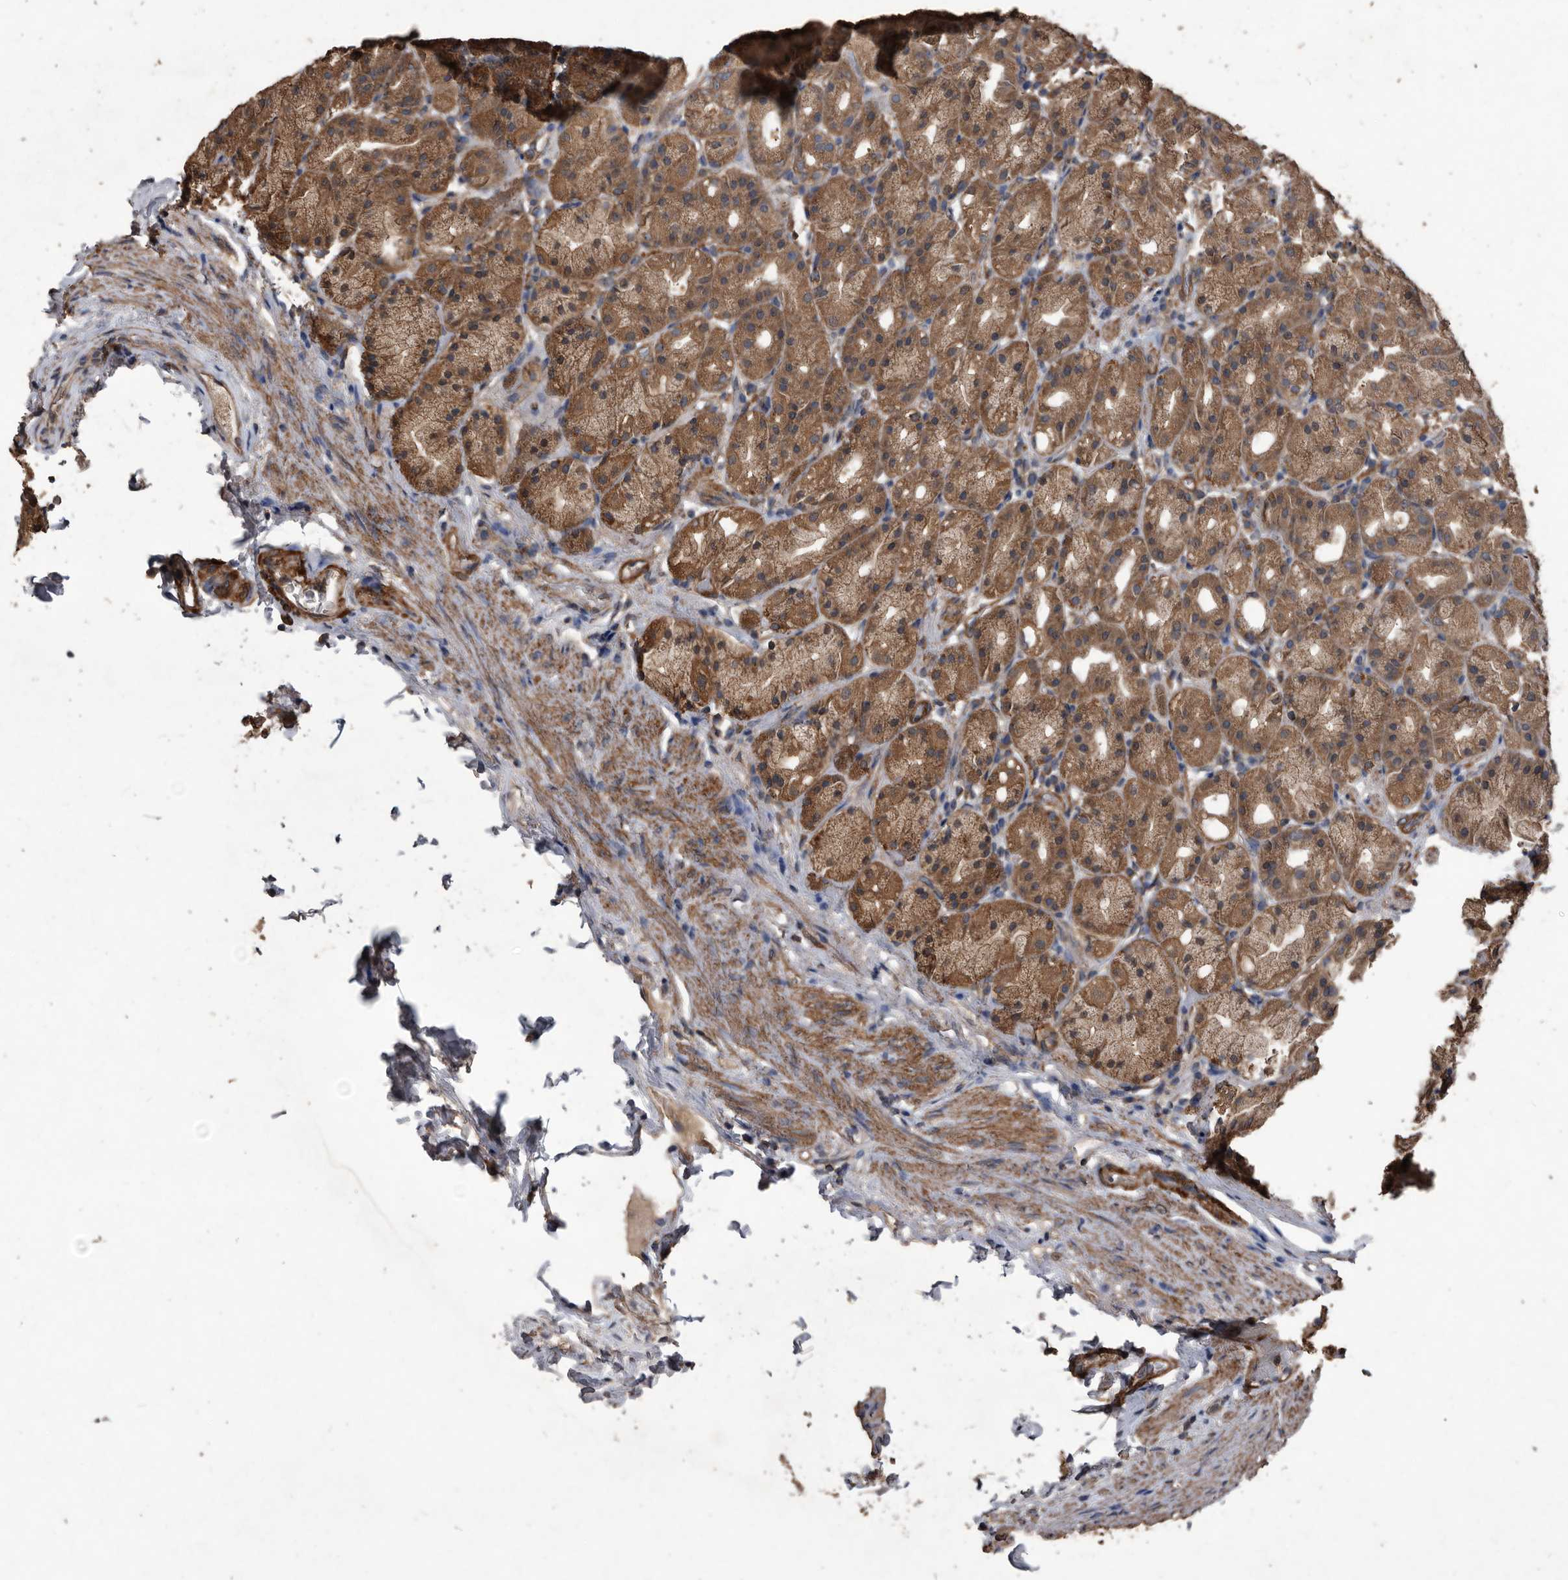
{"staining": {"intensity": "strong", "quantity": ">75%", "location": "cytoplasmic/membranous"}, "tissue": "stomach", "cell_type": "Glandular cells", "image_type": "normal", "snomed": [{"axis": "morphology", "description": "Normal tissue, NOS"}, {"axis": "topography", "description": "Stomach, upper"}], "caption": "Immunohistochemical staining of benign human stomach shows >75% levels of strong cytoplasmic/membranous protein expression in about >75% of glandular cells. (Brightfield microscopy of DAB IHC at high magnification).", "gene": "NRBP1", "patient": {"sex": "male", "age": 68}}